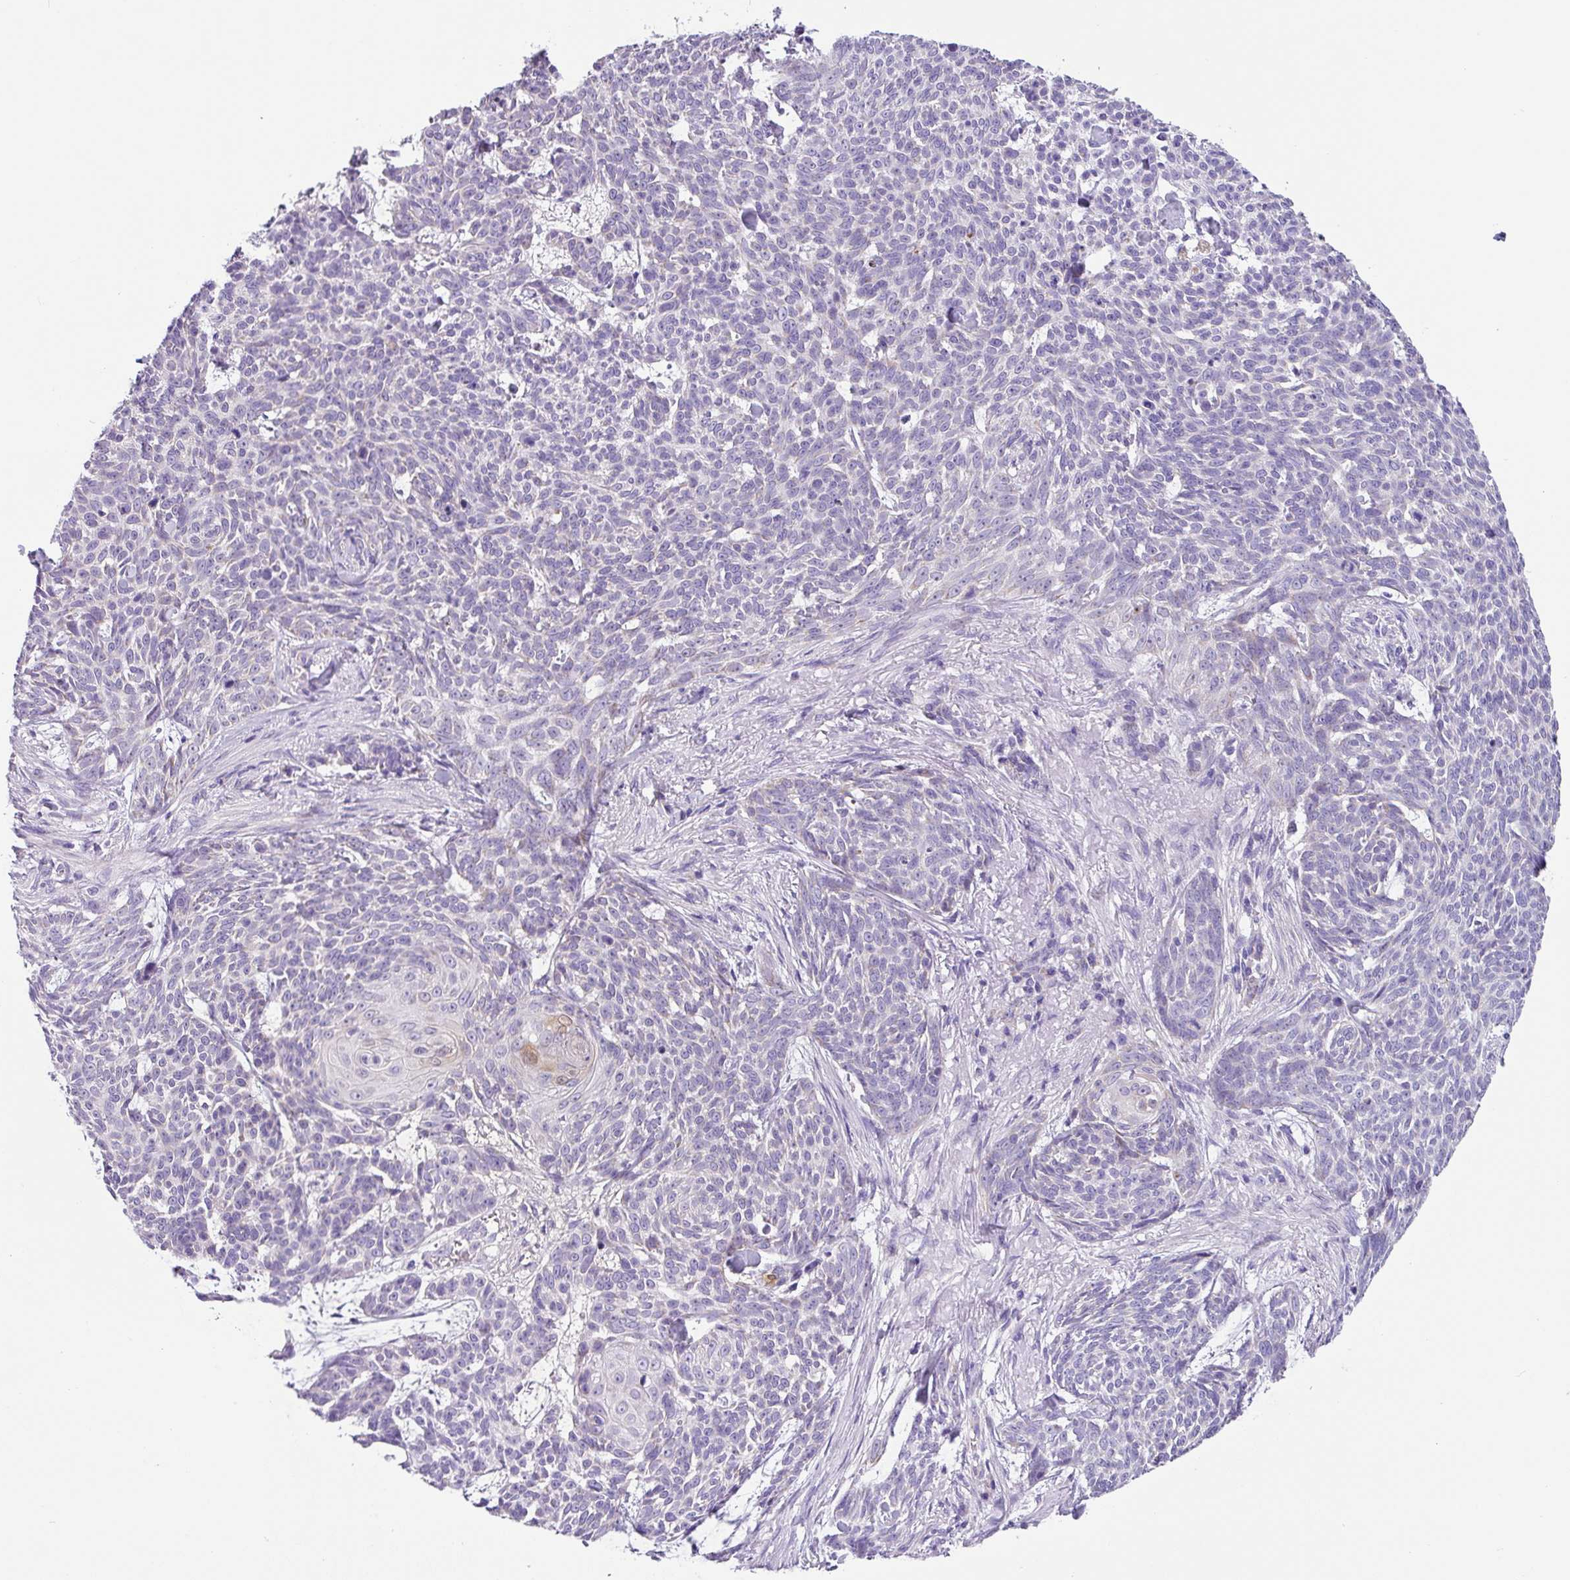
{"staining": {"intensity": "negative", "quantity": "none", "location": "none"}, "tissue": "skin cancer", "cell_type": "Tumor cells", "image_type": "cancer", "snomed": [{"axis": "morphology", "description": "Basal cell carcinoma"}, {"axis": "topography", "description": "Skin"}], "caption": "Protein analysis of skin basal cell carcinoma reveals no significant staining in tumor cells. (Stains: DAB (3,3'-diaminobenzidine) immunohistochemistry with hematoxylin counter stain, Microscopy: brightfield microscopy at high magnification).", "gene": "SH2D3C", "patient": {"sex": "female", "age": 93}}